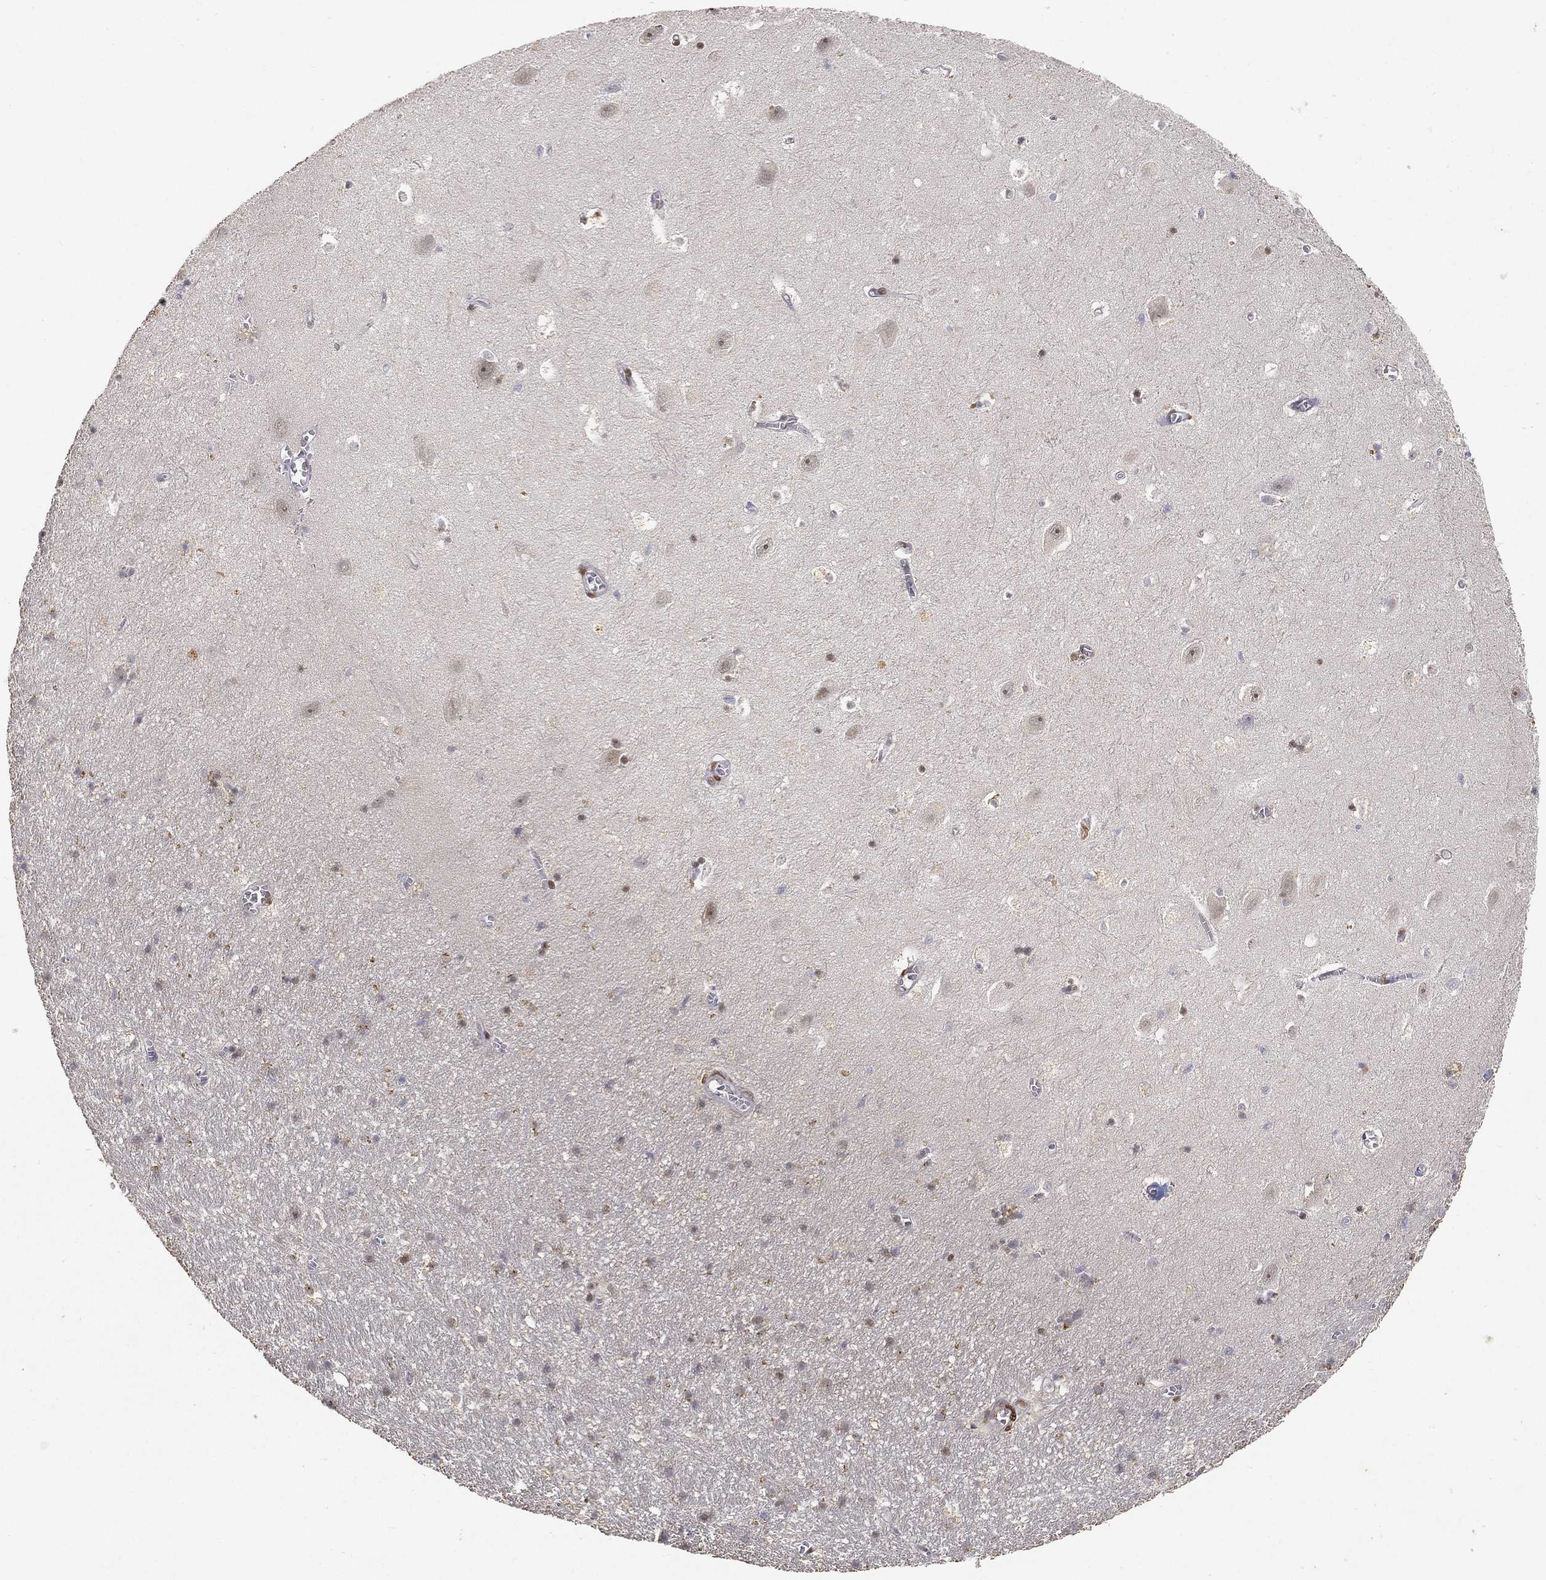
{"staining": {"intensity": "strong", "quantity": "<25%", "location": "nuclear"}, "tissue": "hippocampus", "cell_type": "Glial cells", "image_type": "normal", "snomed": [{"axis": "morphology", "description": "Normal tissue, NOS"}, {"axis": "topography", "description": "Hippocampus"}], "caption": "A high-resolution histopathology image shows immunohistochemistry (IHC) staining of benign hippocampus, which displays strong nuclear expression in approximately <25% of glial cells. The protein is shown in brown color, while the nuclei are stained blue.", "gene": "CRTC3", "patient": {"sex": "female", "age": 64}}